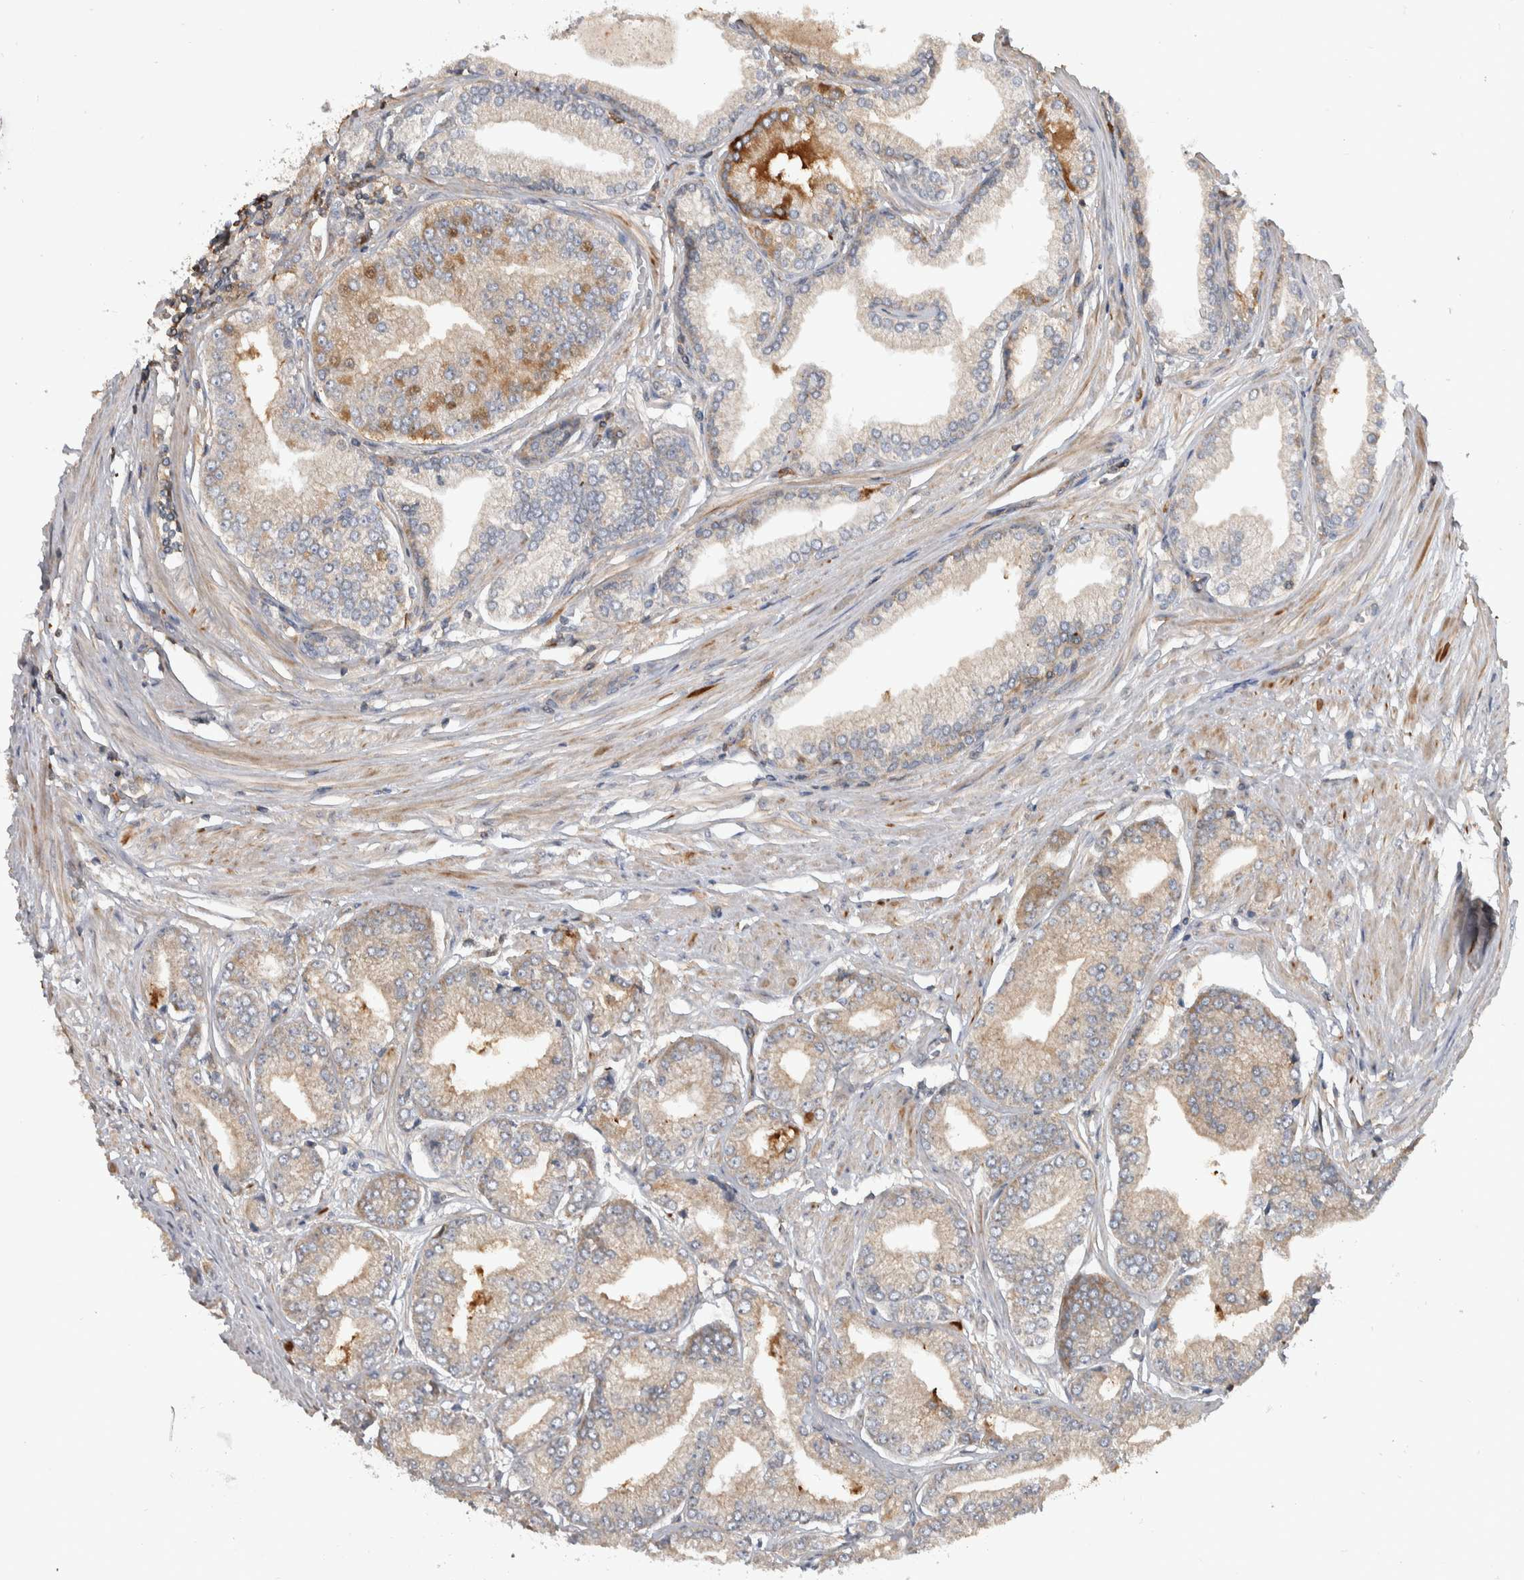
{"staining": {"intensity": "weak", "quantity": "25%-75%", "location": "cytoplasmic/membranous"}, "tissue": "prostate cancer", "cell_type": "Tumor cells", "image_type": "cancer", "snomed": [{"axis": "morphology", "description": "Adenocarcinoma, Low grade"}, {"axis": "topography", "description": "Prostate"}], "caption": "Immunohistochemical staining of human prostate low-grade adenocarcinoma demonstrates low levels of weak cytoplasmic/membranous positivity in approximately 25%-75% of tumor cells. (Brightfield microscopy of DAB IHC at high magnification).", "gene": "SDCBP", "patient": {"sex": "male", "age": 52}}